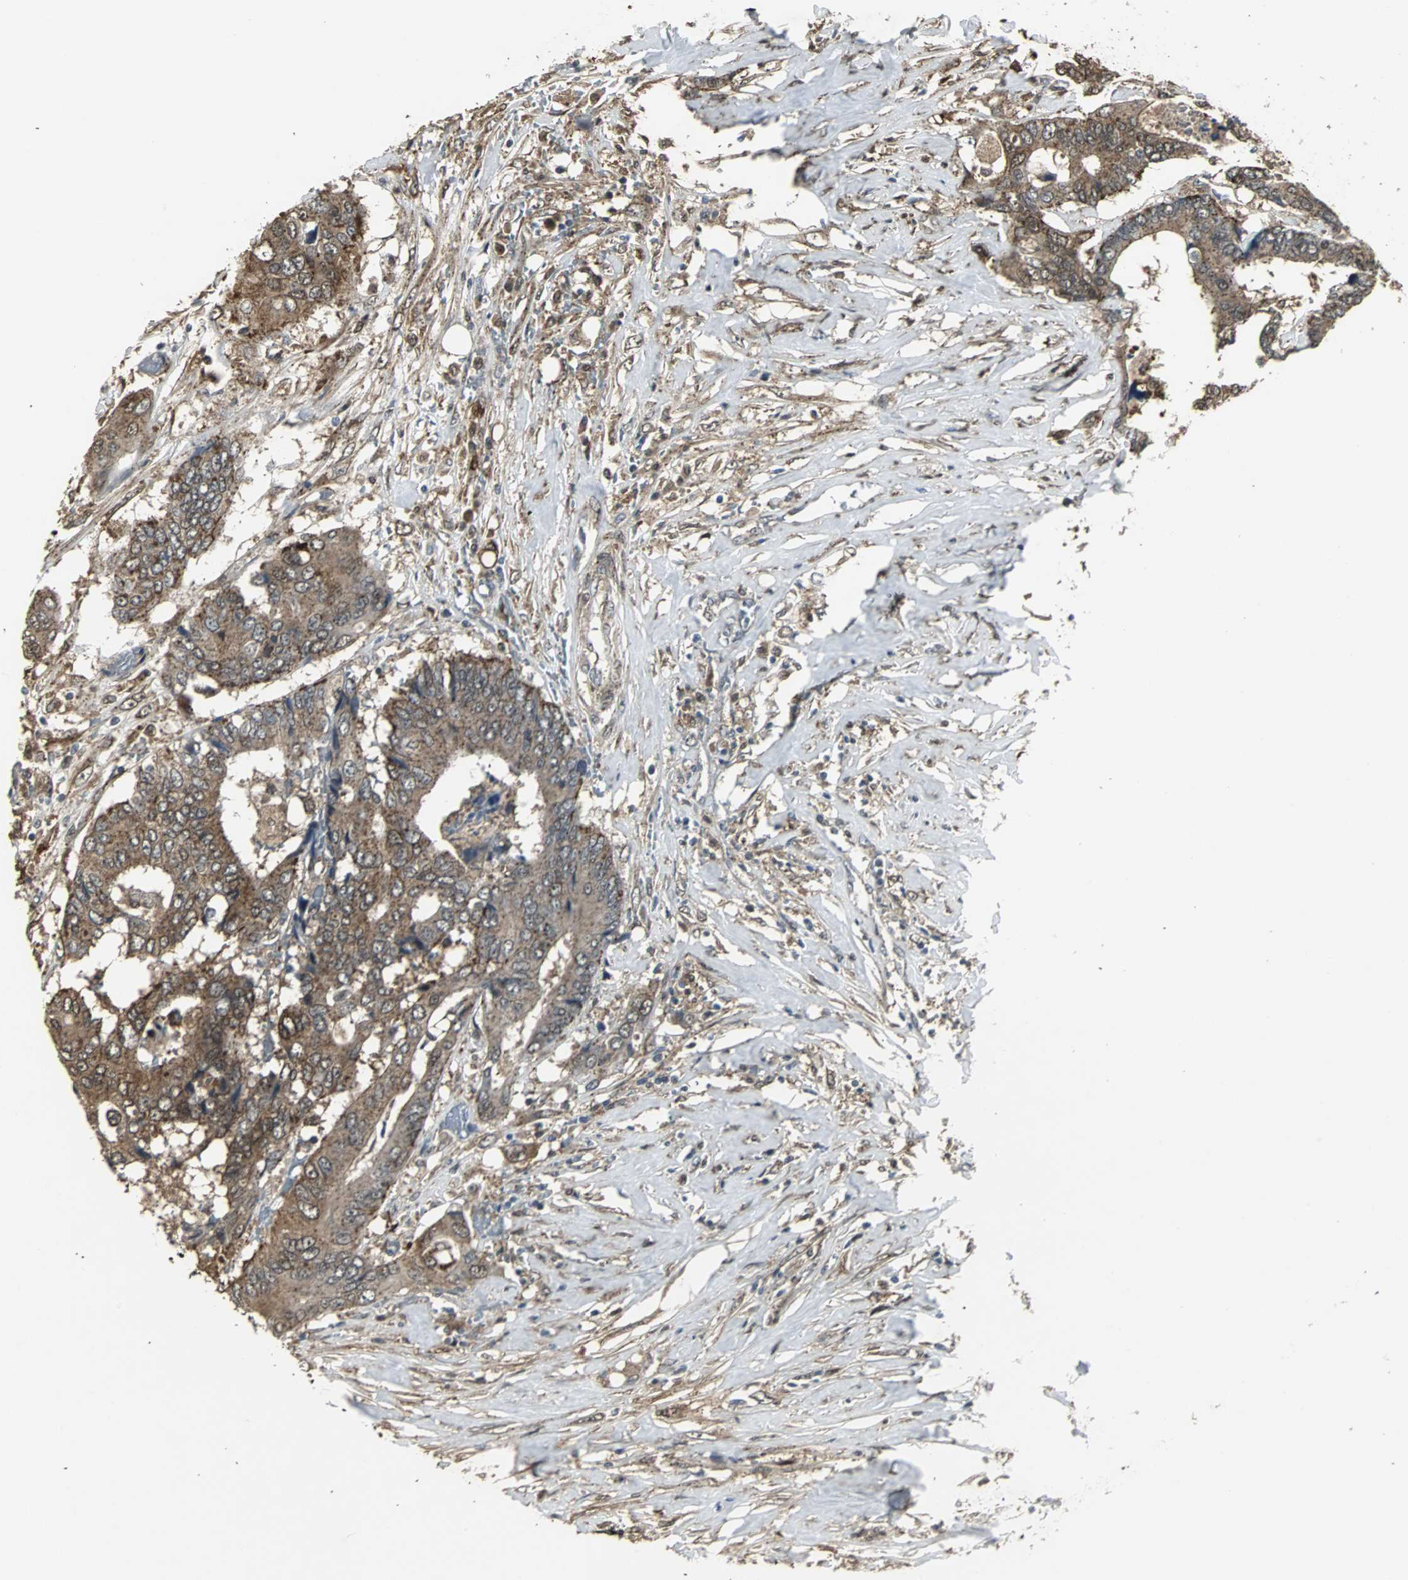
{"staining": {"intensity": "strong", "quantity": ">75%", "location": "cytoplasmic/membranous"}, "tissue": "colorectal cancer", "cell_type": "Tumor cells", "image_type": "cancer", "snomed": [{"axis": "morphology", "description": "Adenocarcinoma, NOS"}, {"axis": "topography", "description": "Rectum"}], "caption": "Protein staining by immunohistochemistry (IHC) reveals strong cytoplasmic/membranous positivity in approximately >75% of tumor cells in adenocarcinoma (colorectal). Using DAB (brown) and hematoxylin (blue) stains, captured at high magnification using brightfield microscopy.", "gene": "PLIN3", "patient": {"sex": "male", "age": 55}}